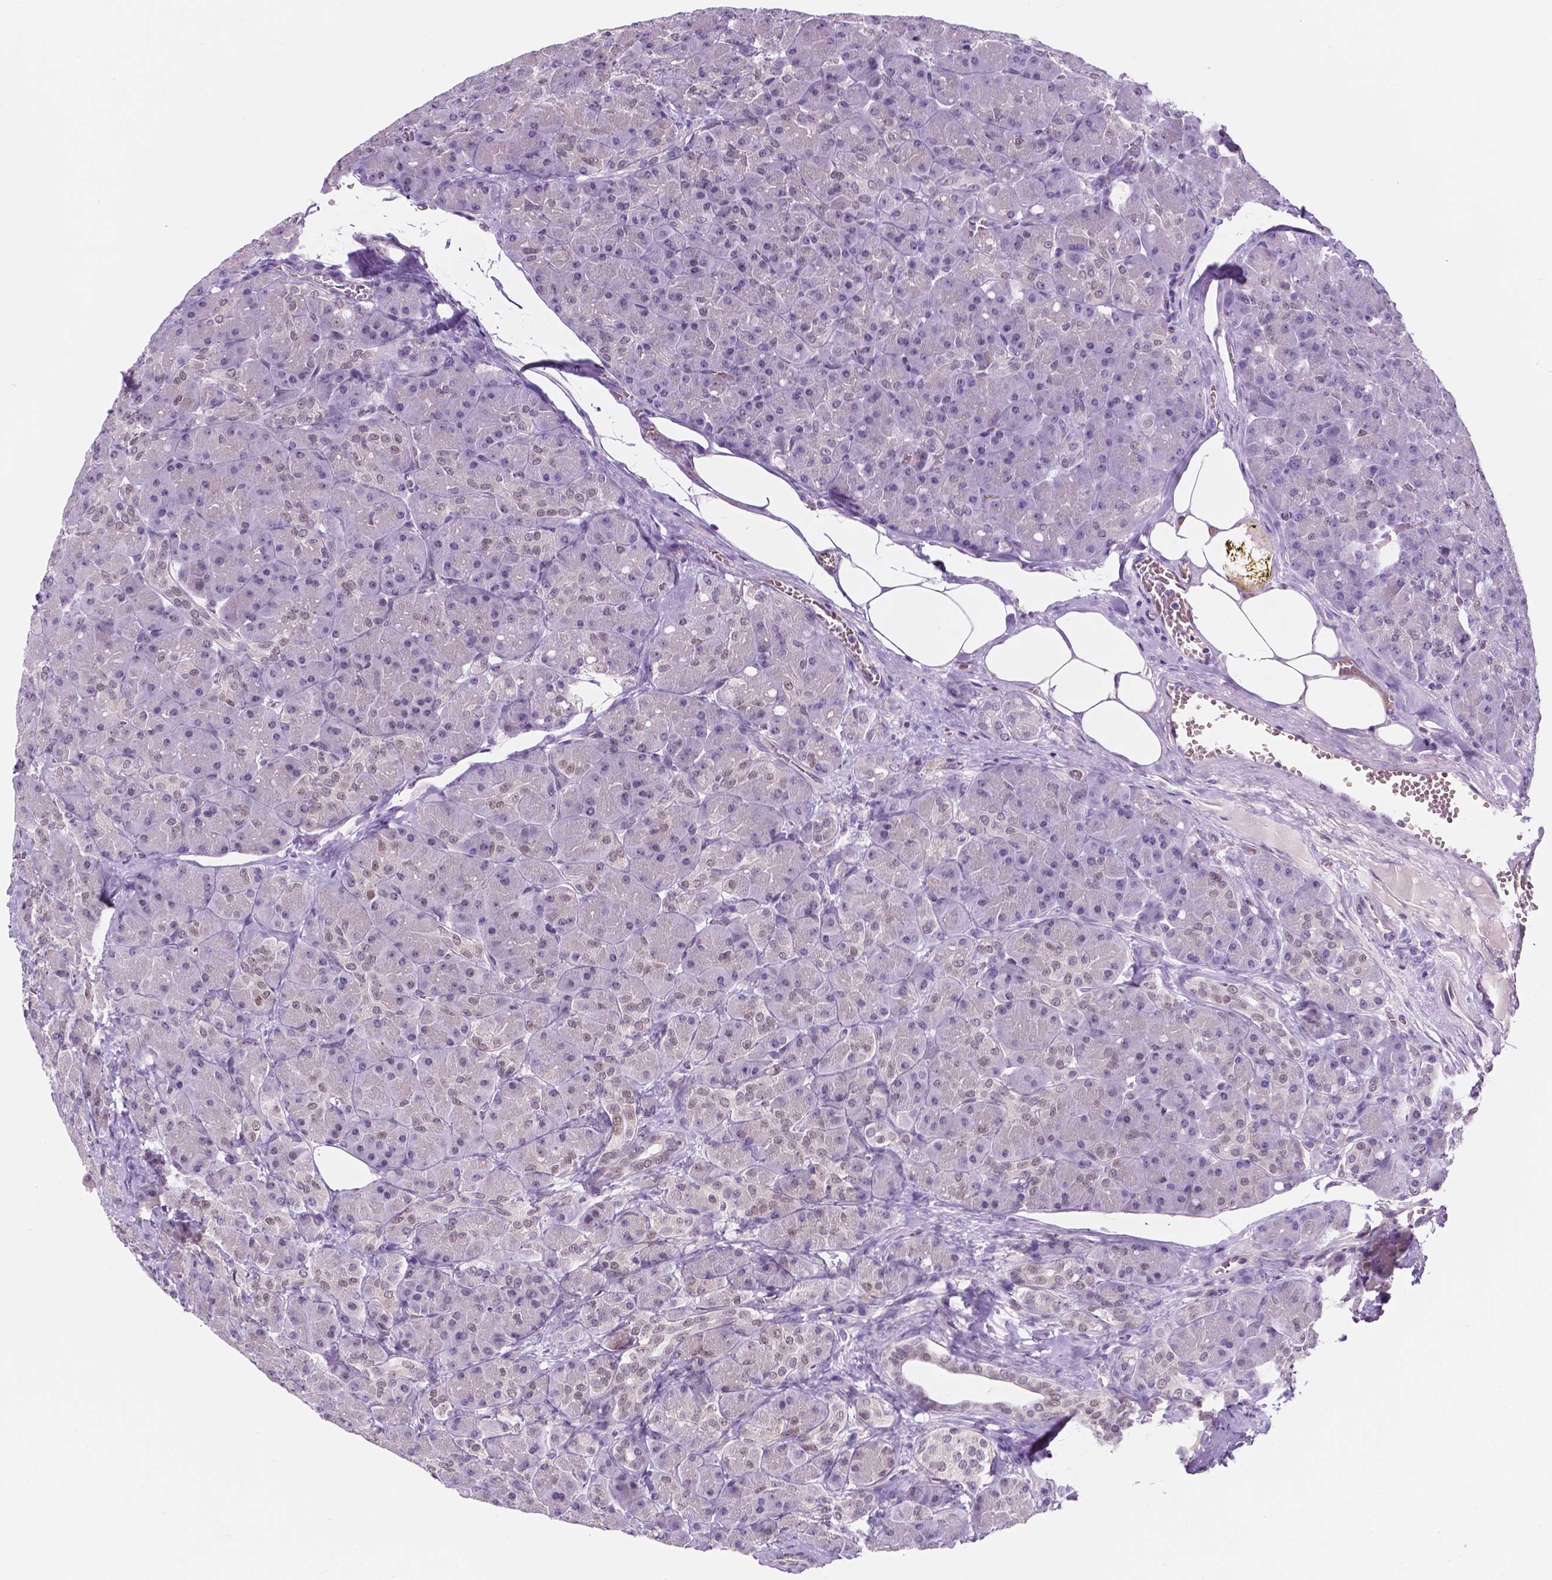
{"staining": {"intensity": "negative", "quantity": "none", "location": "none"}, "tissue": "pancreas", "cell_type": "Exocrine glandular cells", "image_type": "normal", "snomed": [{"axis": "morphology", "description": "Normal tissue, NOS"}, {"axis": "topography", "description": "Pancreas"}], "caption": "Histopathology image shows no protein positivity in exocrine glandular cells of benign pancreas.", "gene": "FAM50B", "patient": {"sex": "male", "age": 55}}